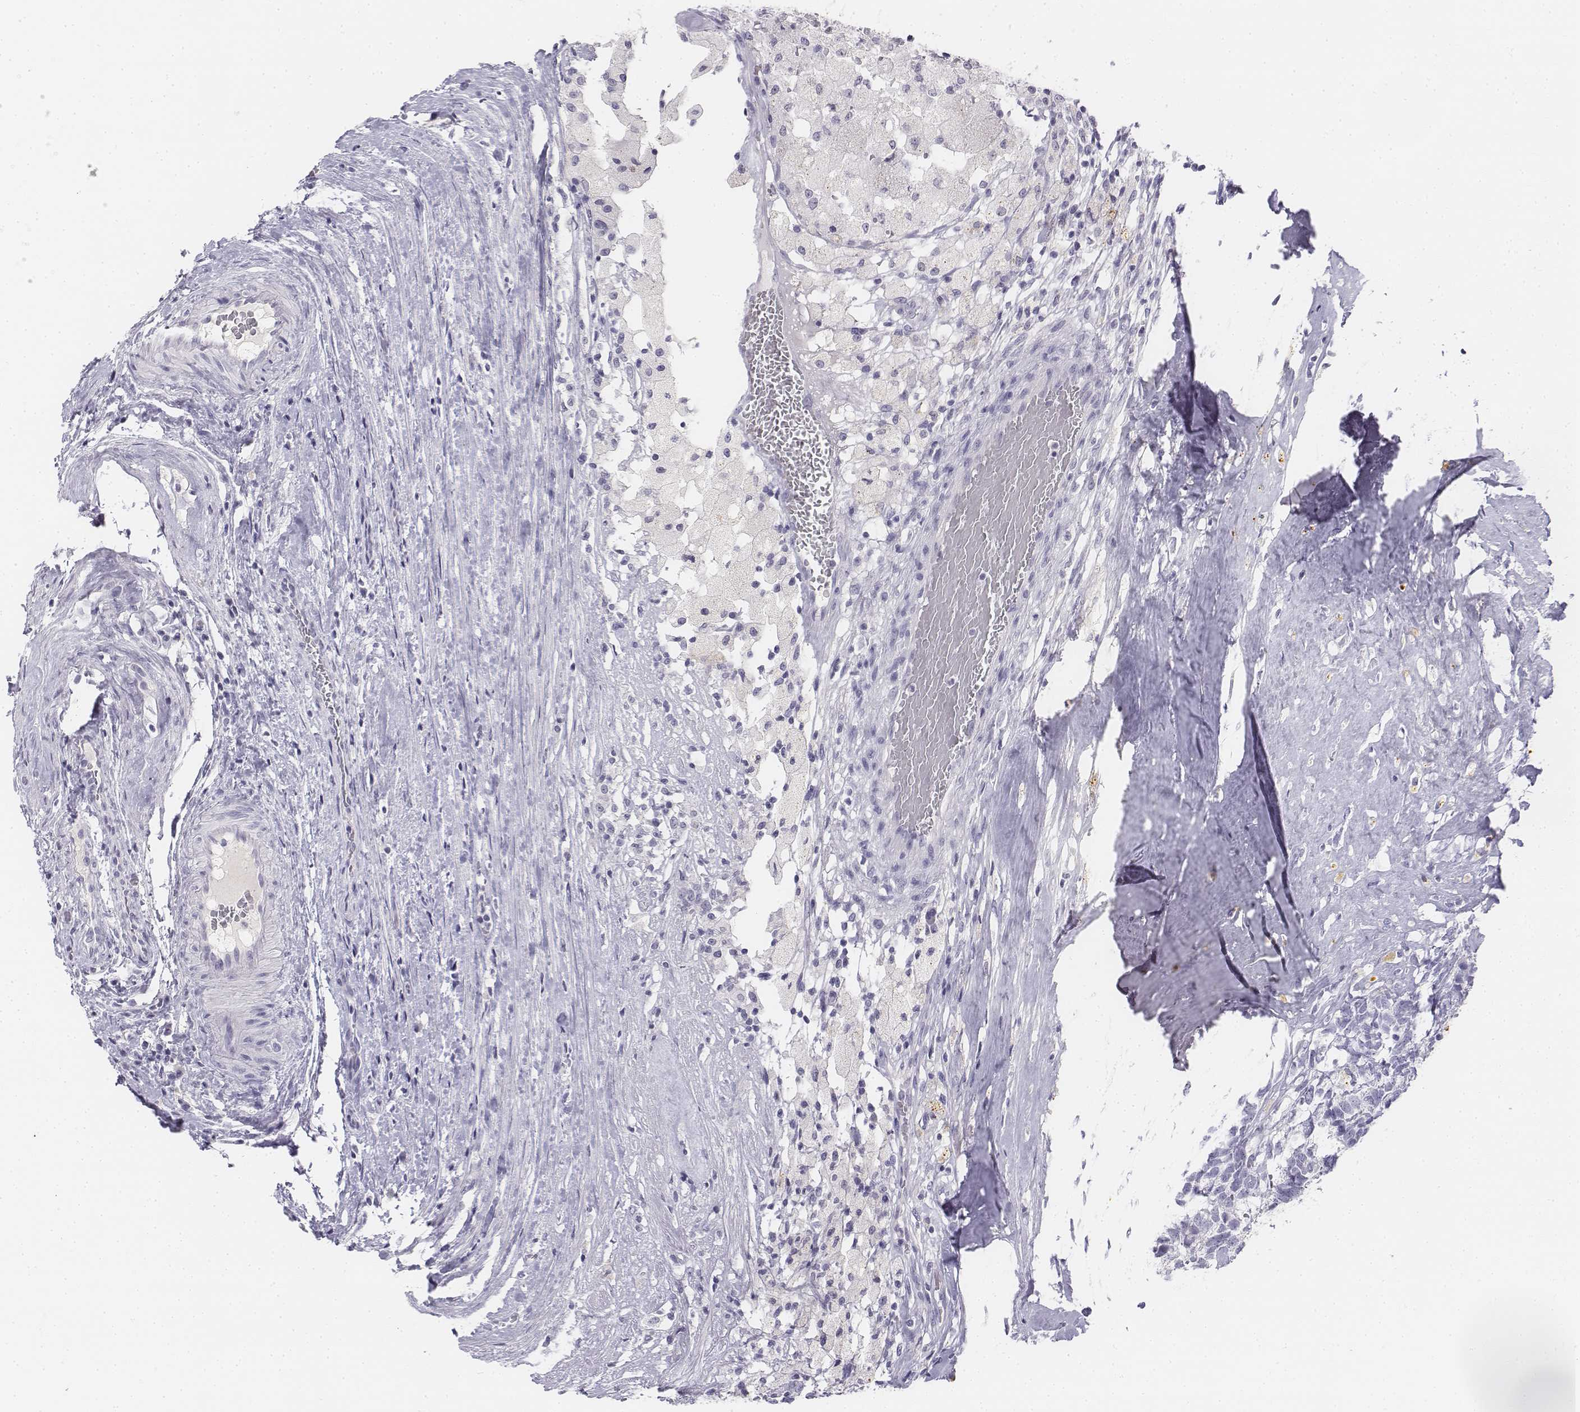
{"staining": {"intensity": "negative", "quantity": "none", "location": "none"}, "tissue": "testis cancer", "cell_type": "Tumor cells", "image_type": "cancer", "snomed": [{"axis": "morphology", "description": "Seminoma, NOS"}, {"axis": "morphology", "description": "Carcinoma, Embryonal, NOS"}, {"axis": "topography", "description": "Testis"}], "caption": "High power microscopy histopathology image of an immunohistochemistry image of testis cancer, revealing no significant positivity in tumor cells.", "gene": "UCN2", "patient": {"sex": "male", "age": 41}}